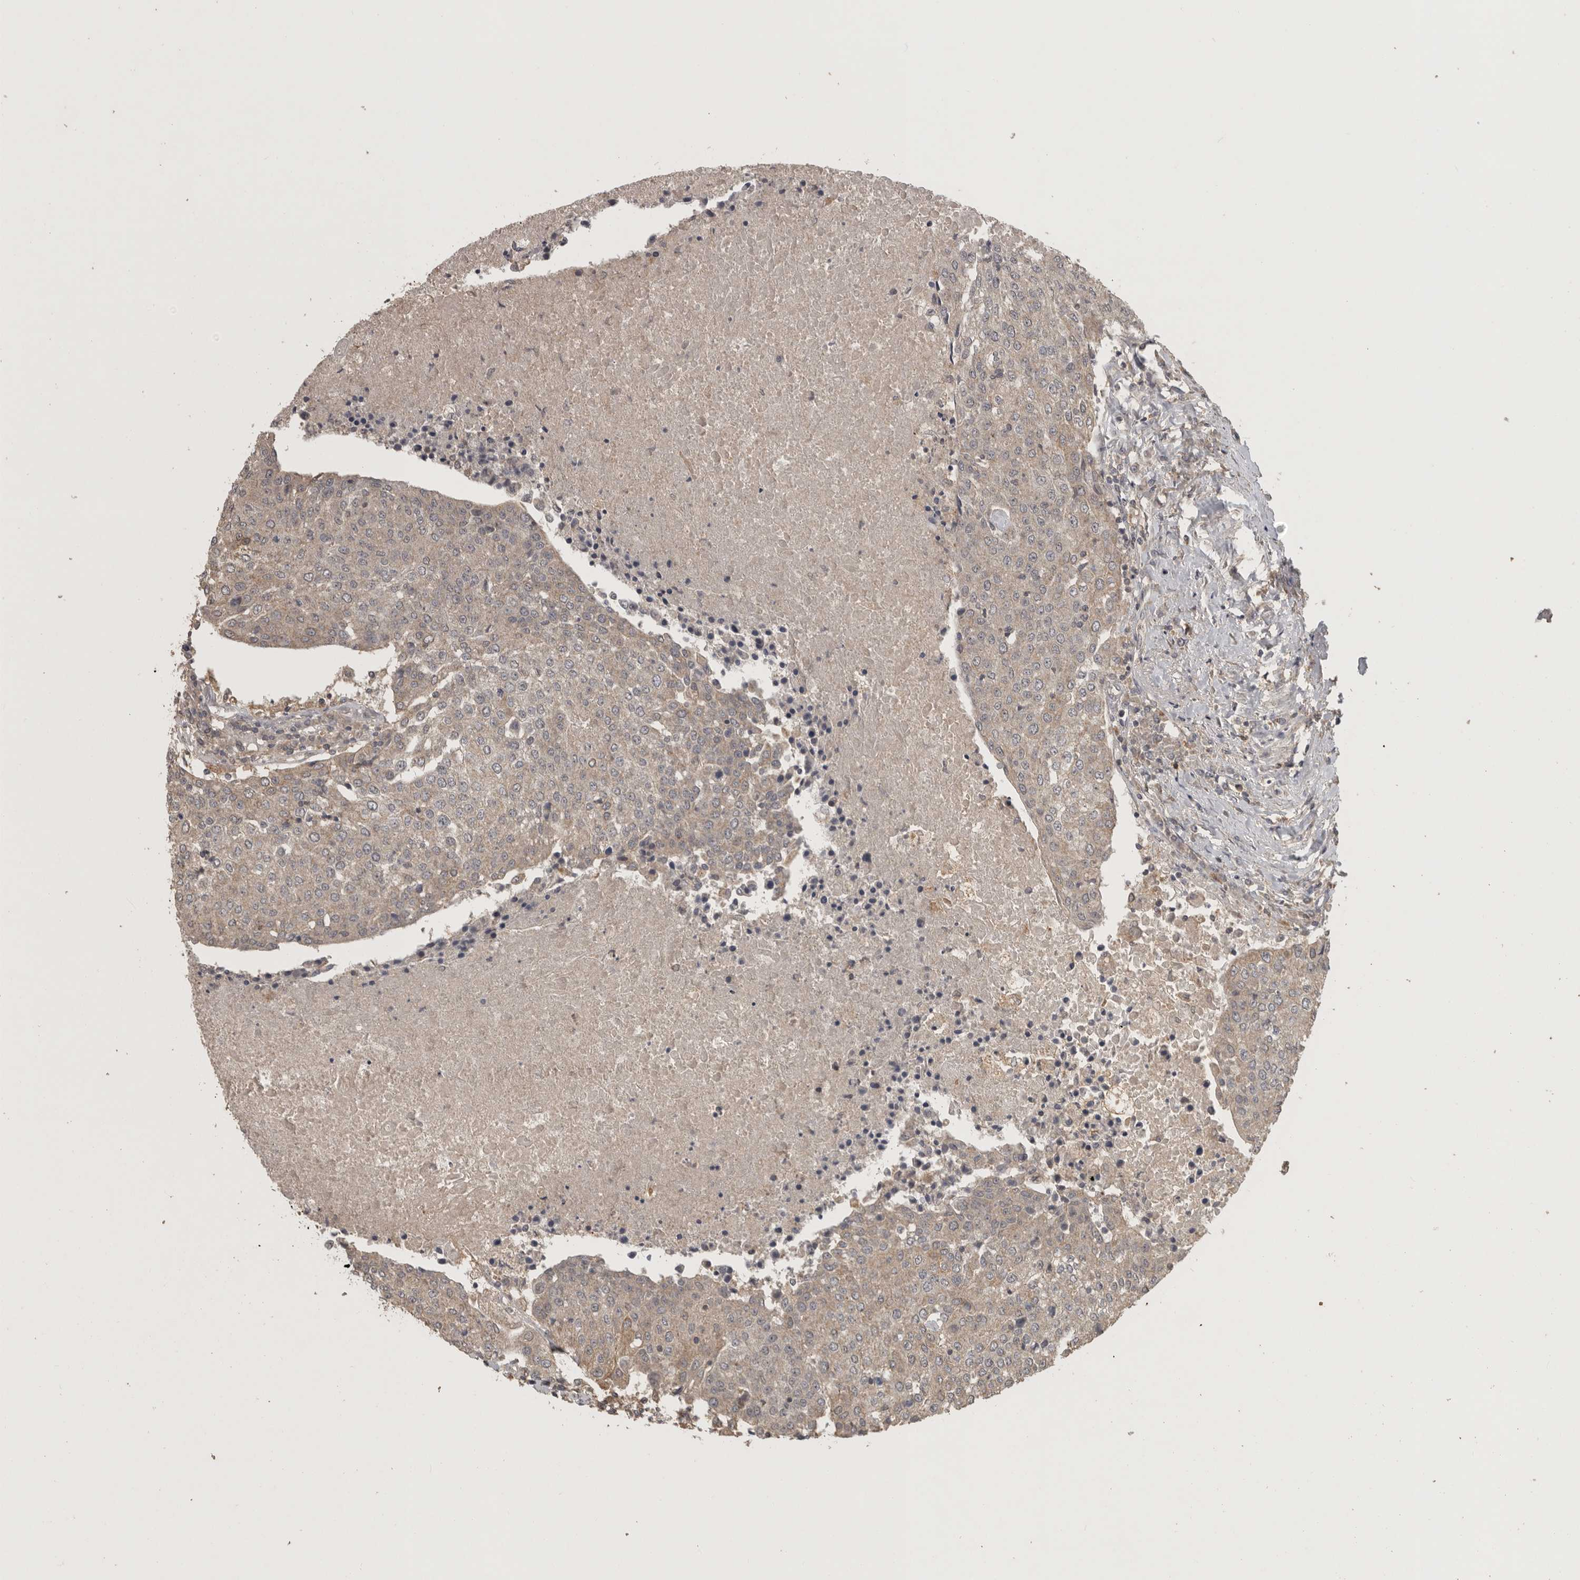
{"staining": {"intensity": "weak", "quantity": ">75%", "location": "cytoplasmic/membranous"}, "tissue": "urothelial cancer", "cell_type": "Tumor cells", "image_type": "cancer", "snomed": [{"axis": "morphology", "description": "Urothelial carcinoma, High grade"}, {"axis": "topography", "description": "Urinary bladder"}], "caption": "Human high-grade urothelial carcinoma stained with a protein marker demonstrates weak staining in tumor cells.", "gene": "ADAMTS4", "patient": {"sex": "female", "age": 85}}